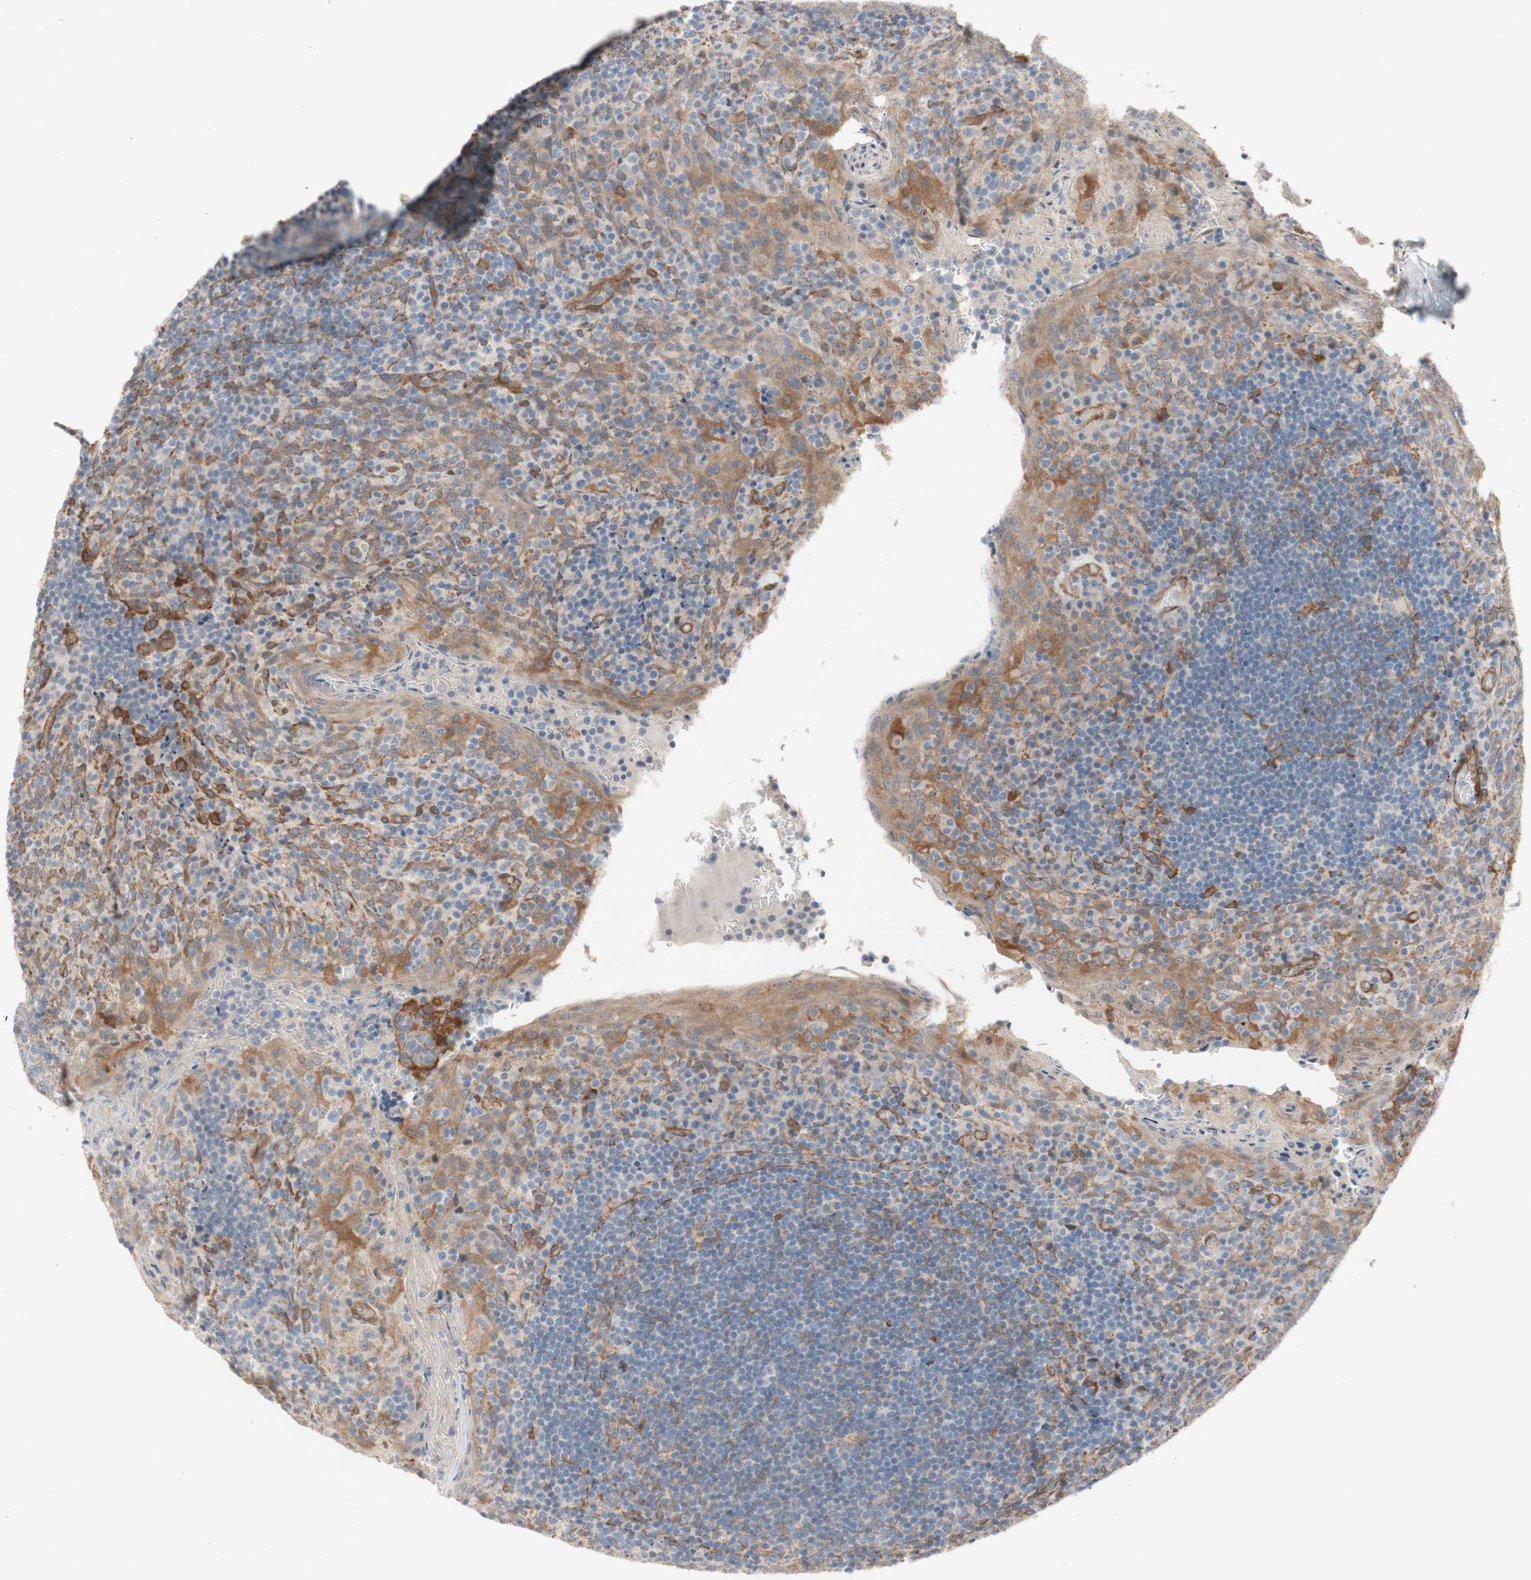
{"staining": {"intensity": "moderate", "quantity": ">75%", "location": "cytoplasmic/membranous"}, "tissue": "tonsil", "cell_type": "Germinal center cells", "image_type": "normal", "snomed": [{"axis": "morphology", "description": "Normal tissue, NOS"}, {"axis": "topography", "description": "Tonsil"}], "caption": "Moderate cytoplasmic/membranous protein staining is seen in approximately >75% of germinal center cells in tonsil.", "gene": "CNN3", "patient": {"sex": "male", "age": 17}}